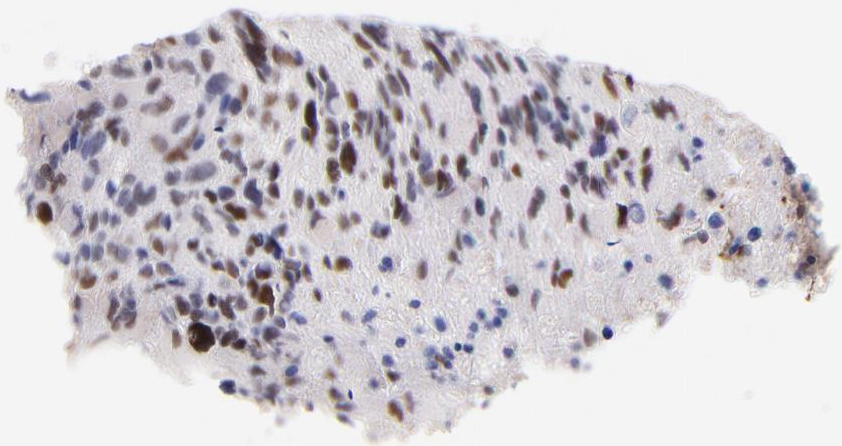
{"staining": {"intensity": "weak", "quantity": "25%-75%", "location": "nuclear"}, "tissue": "glioma", "cell_type": "Tumor cells", "image_type": "cancer", "snomed": [{"axis": "morphology", "description": "Glioma, malignant, High grade"}, {"axis": "topography", "description": "Brain"}], "caption": "Malignant high-grade glioma stained for a protein reveals weak nuclear positivity in tumor cells.", "gene": "MIDEAS", "patient": {"sex": "male", "age": 69}}